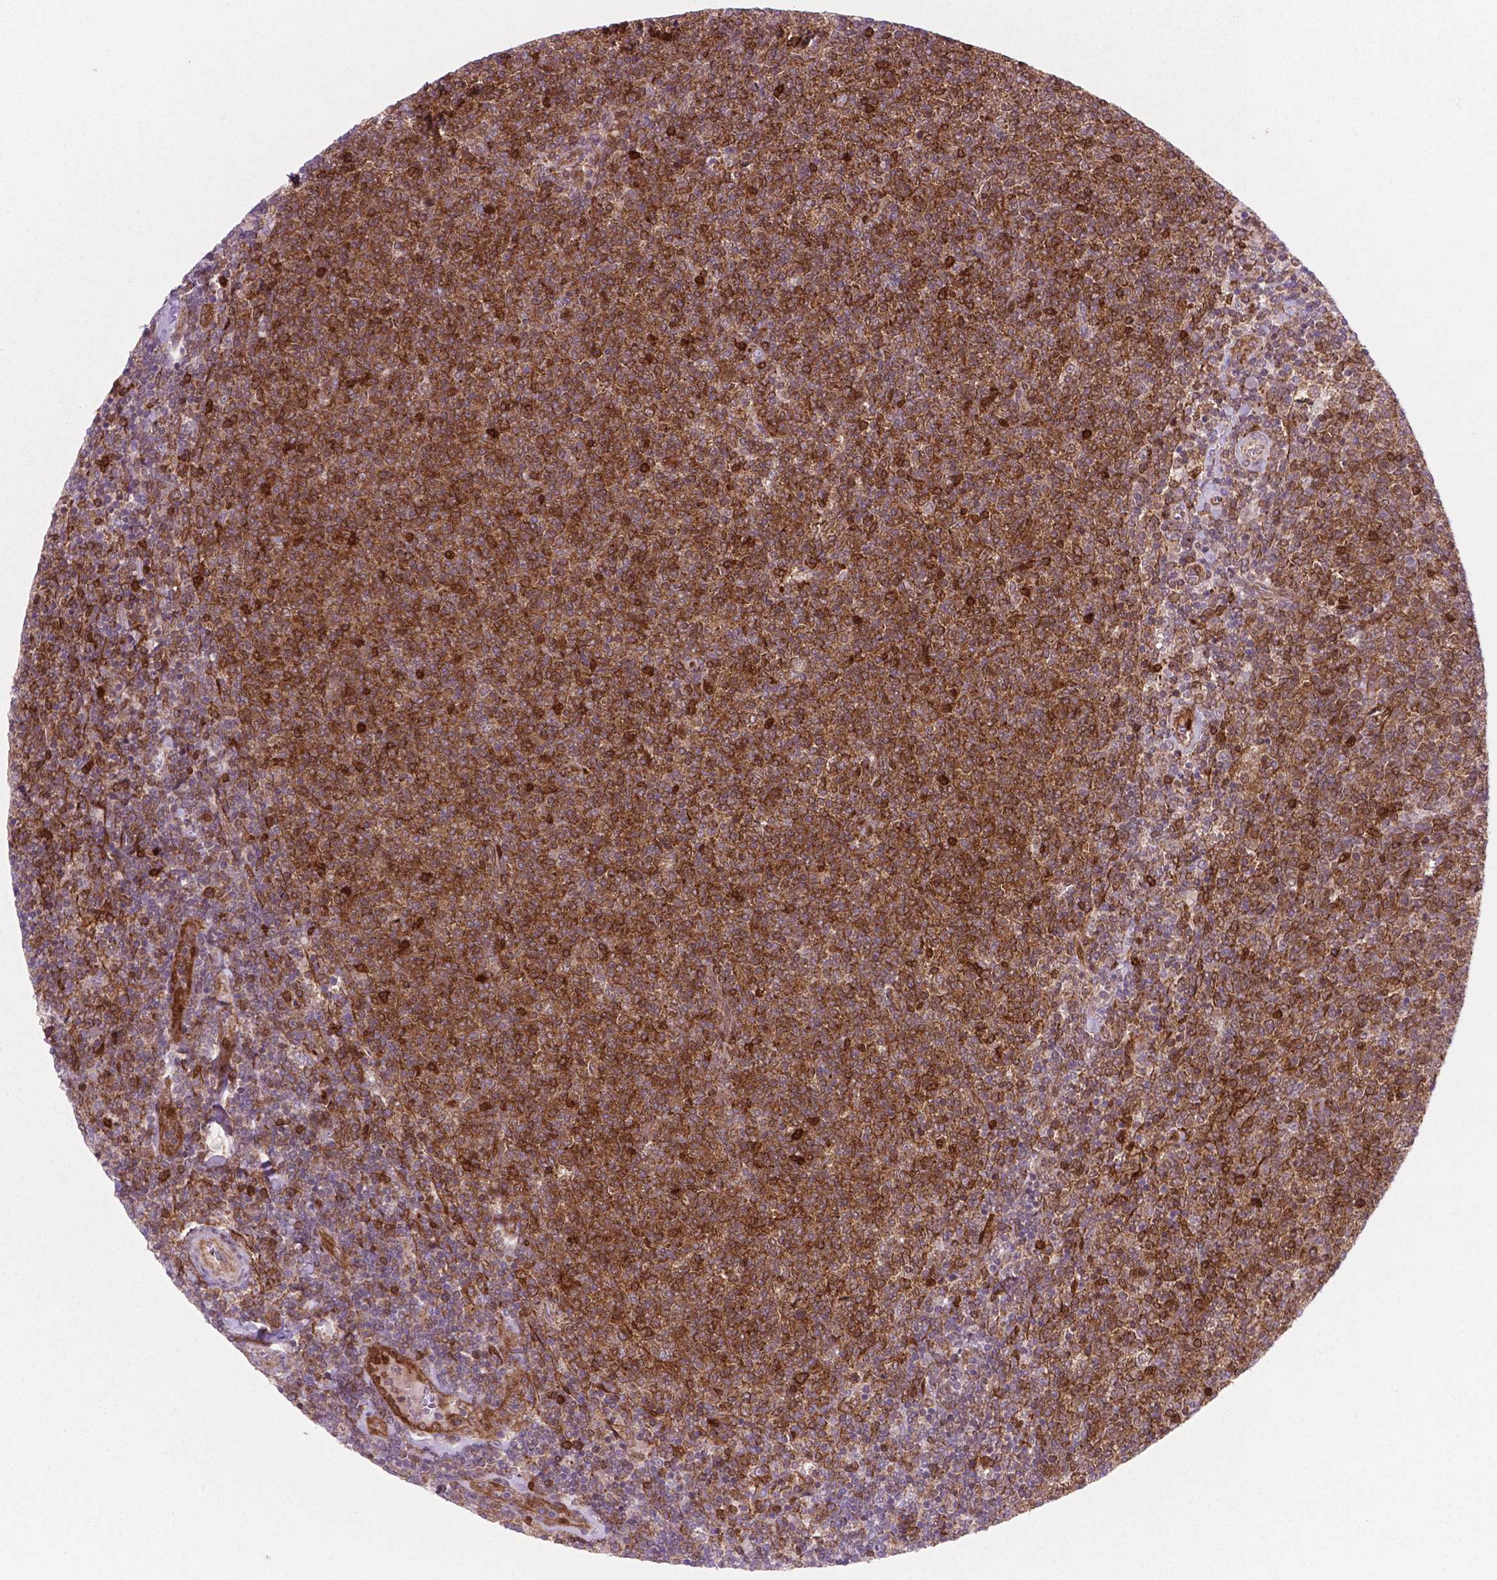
{"staining": {"intensity": "strong", "quantity": ">75%", "location": "cytoplasmic/membranous"}, "tissue": "lymphoma", "cell_type": "Tumor cells", "image_type": "cancer", "snomed": [{"axis": "morphology", "description": "Malignant lymphoma, non-Hodgkin's type, Low grade"}, {"axis": "topography", "description": "Lymph node"}], "caption": "Low-grade malignant lymphoma, non-Hodgkin's type stained with a protein marker shows strong staining in tumor cells.", "gene": "LDHA", "patient": {"sex": "male", "age": 52}}